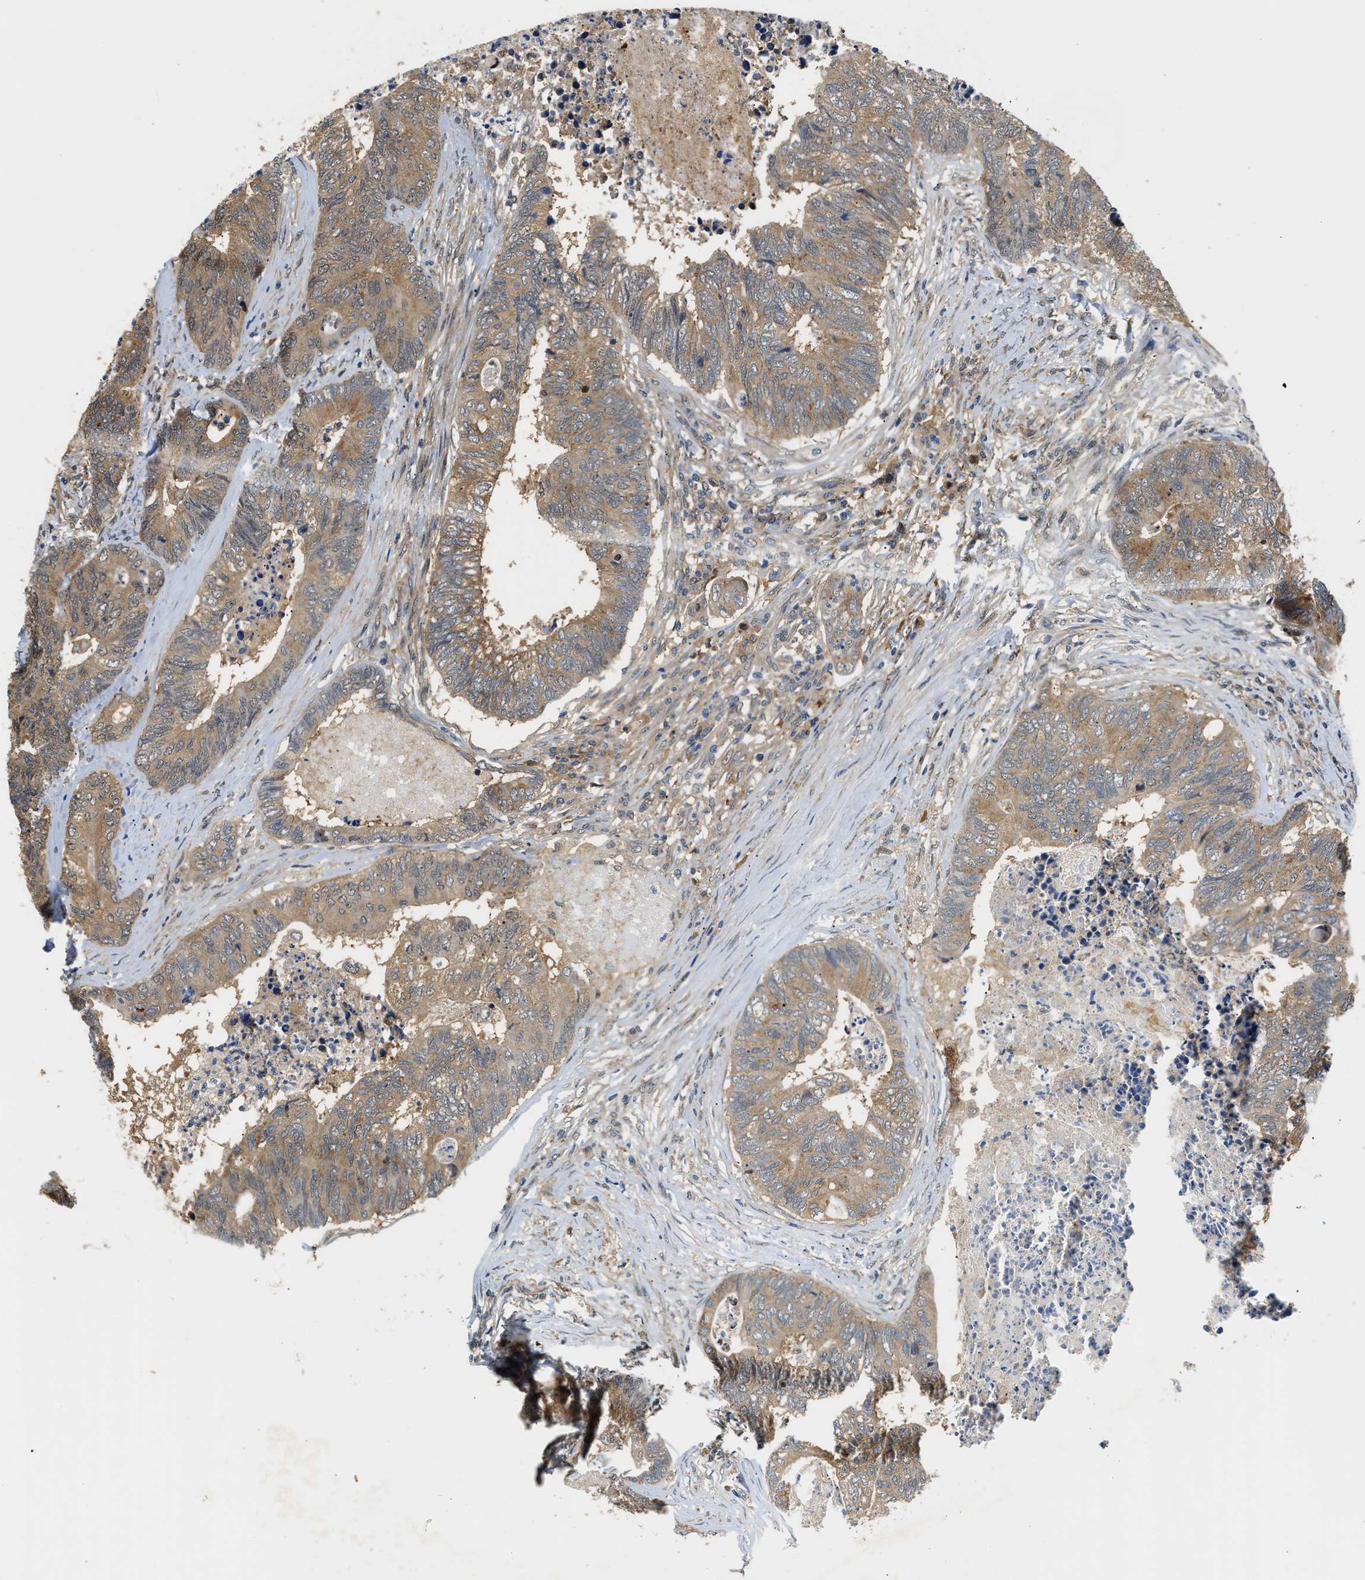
{"staining": {"intensity": "moderate", "quantity": ">75%", "location": "cytoplasmic/membranous"}, "tissue": "colorectal cancer", "cell_type": "Tumor cells", "image_type": "cancer", "snomed": [{"axis": "morphology", "description": "Adenocarcinoma, NOS"}, {"axis": "topography", "description": "Colon"}], "caption": "Moderate cytoplasmic/membranous expression for a protein is present in about >75% of tumor cells of colorectal cancer using IHC.", "gene": "LARP6", "patient": {"sex": "female", "age": 67}}